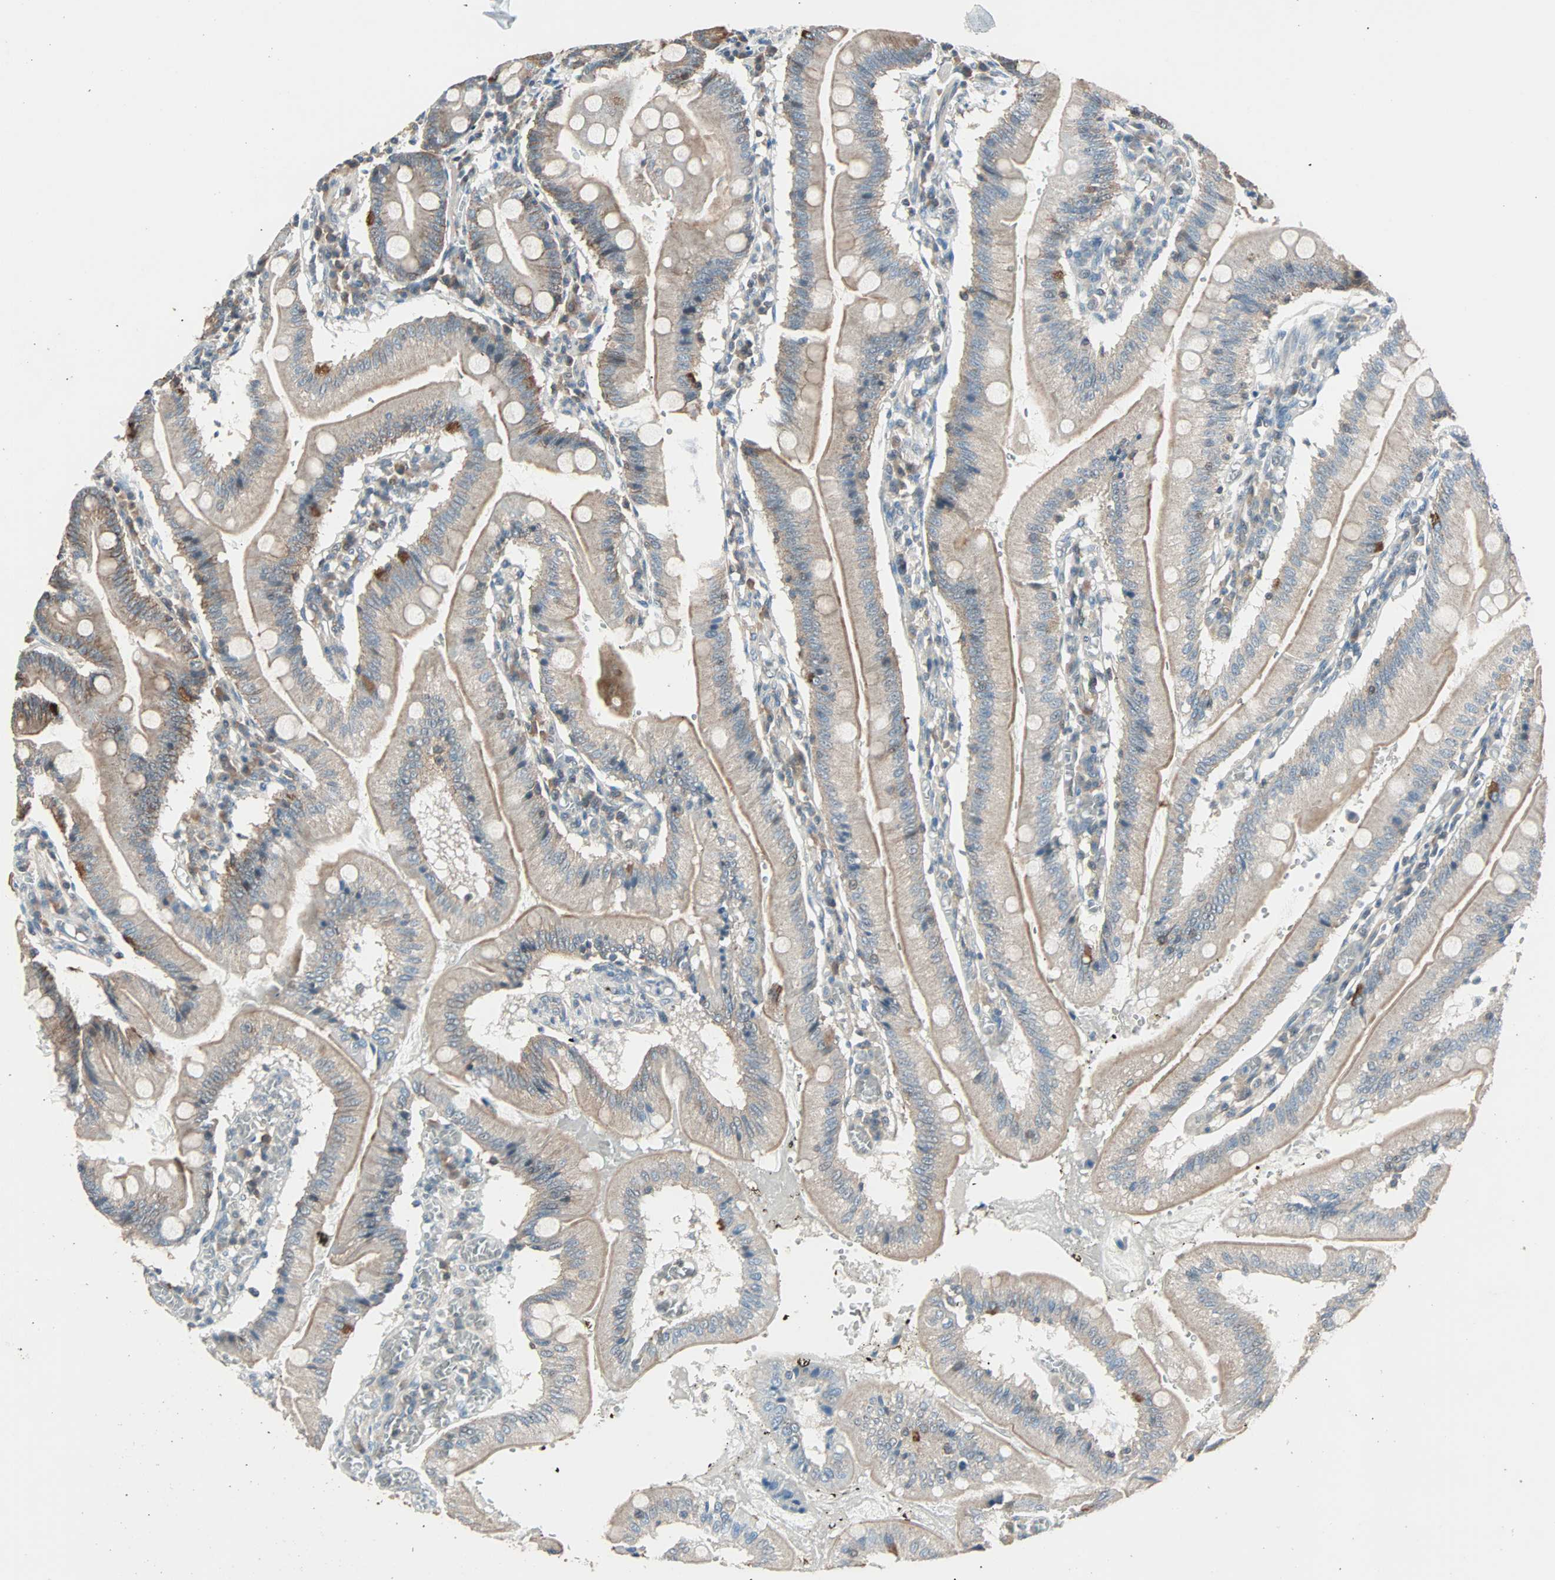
{"staining": {"intensity": "moderate", "quantity": "25%-75%", "location": "cytoplasmic/membranous"}, "tissue": "small intestine", "cell_type": "Glandular cells", "image_type": "normal", "snomed": [{"axis": "morphology", "description": "Normal tissue, NOS"}, {"axis": "topography", "description": "Small intestine"}], "caption": "A medium amount of moderate cytoplasmic/membranous positivity is seen in approximately 25%-75% of glandular cells in benign small intestine.", "gene": "MAP3K21", "patient": {"sex": "male", "age": 71}}